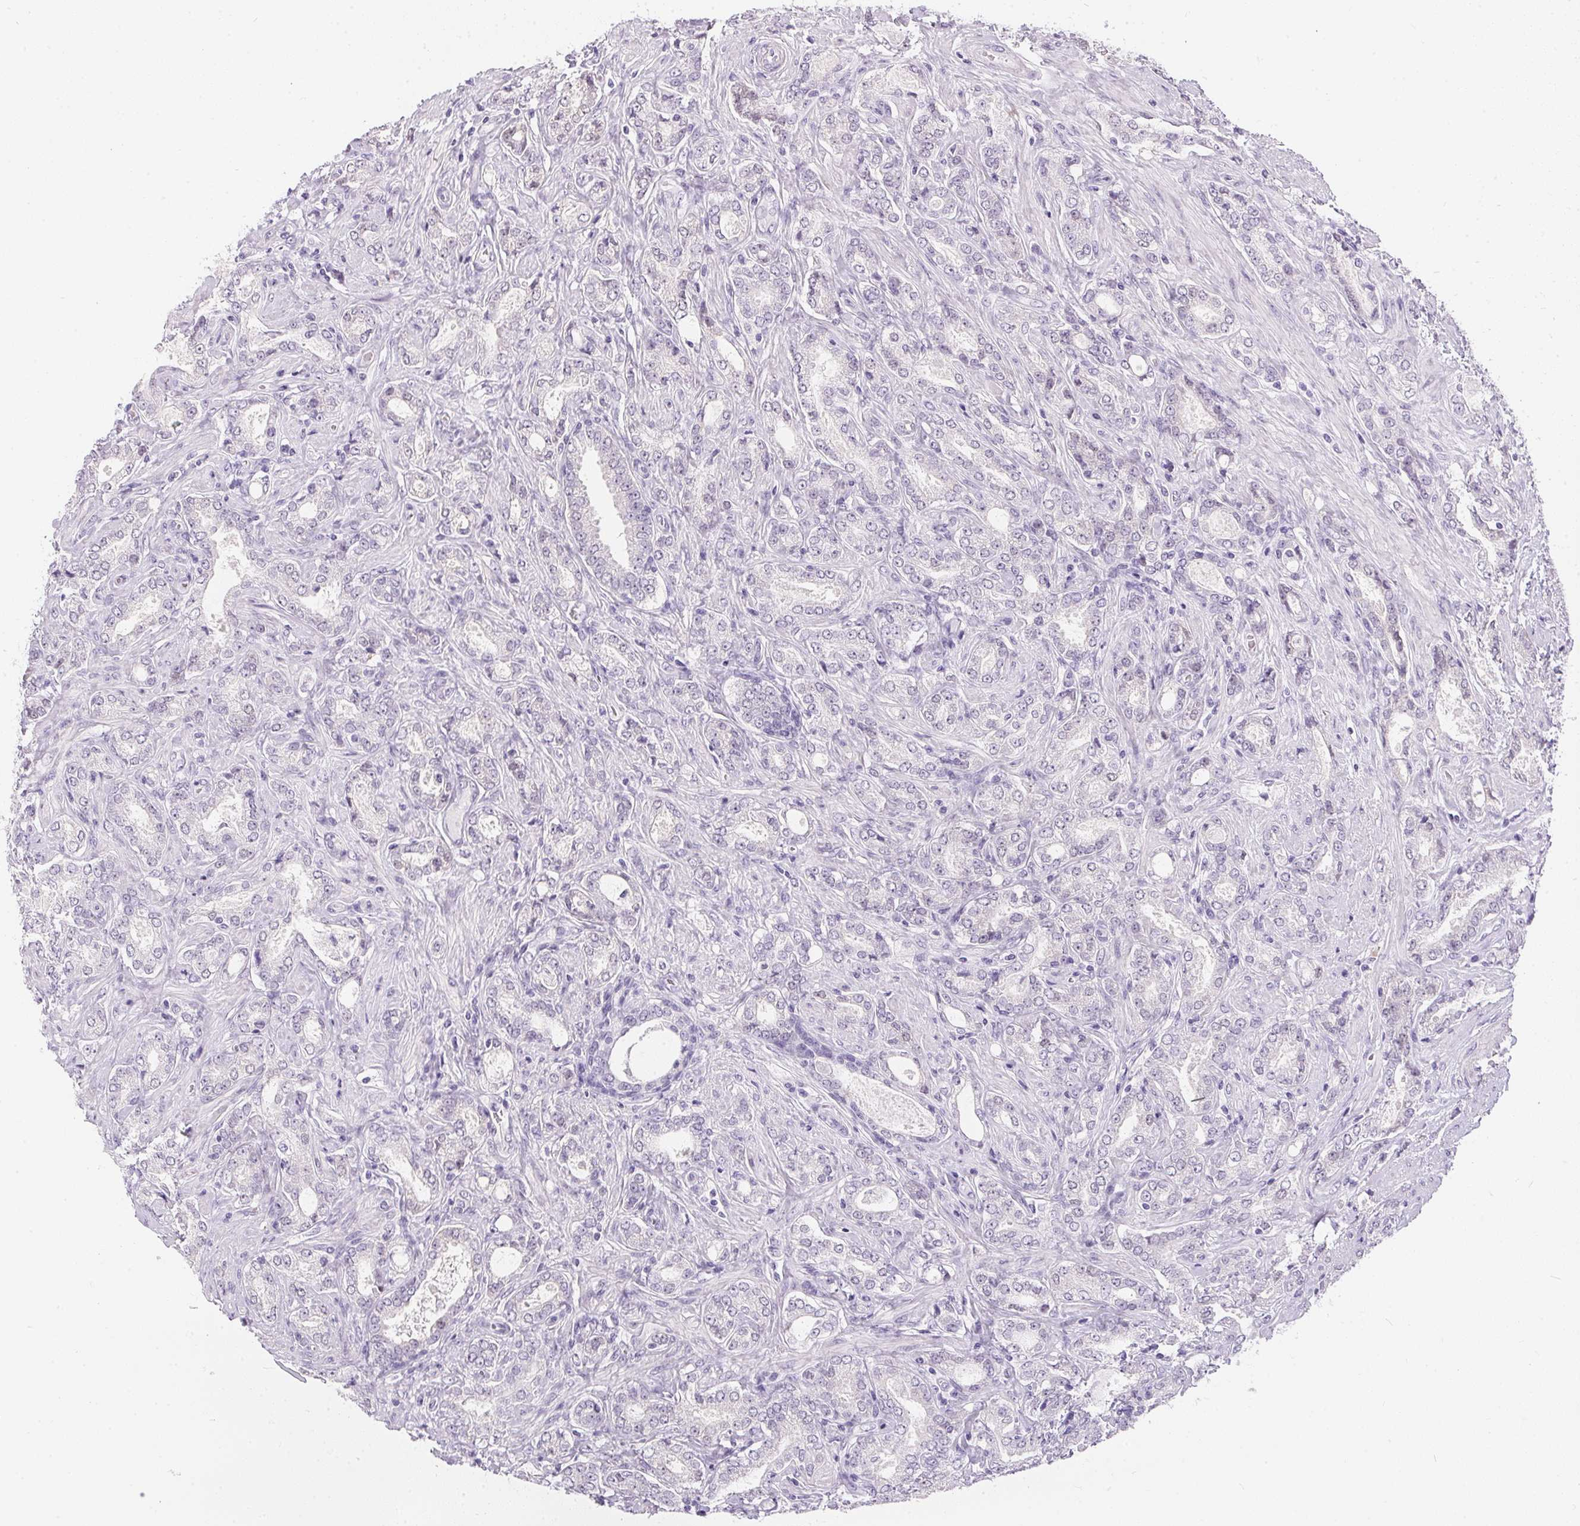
{"staining": {"intensity": "negative", "quantity": "none", "location": "none"}, "tissue": "prostate cancer", "cell_type": "Tumor cells", "image_type": "cancer", "snomed": [{"axis": "morphology", "description": "Adenocarcinoma, NOS"}, {"axis": "topography", "description": "Prostate"}], "caption": "A high-resolution micrograph shows immunohistochemistry staining of prostate cancer, which demonstrates no significant staining in tumor cells. Nuclei are stained in blue.", "gene": "GBP6", "patient": {"sex": "male", "age": 64}}